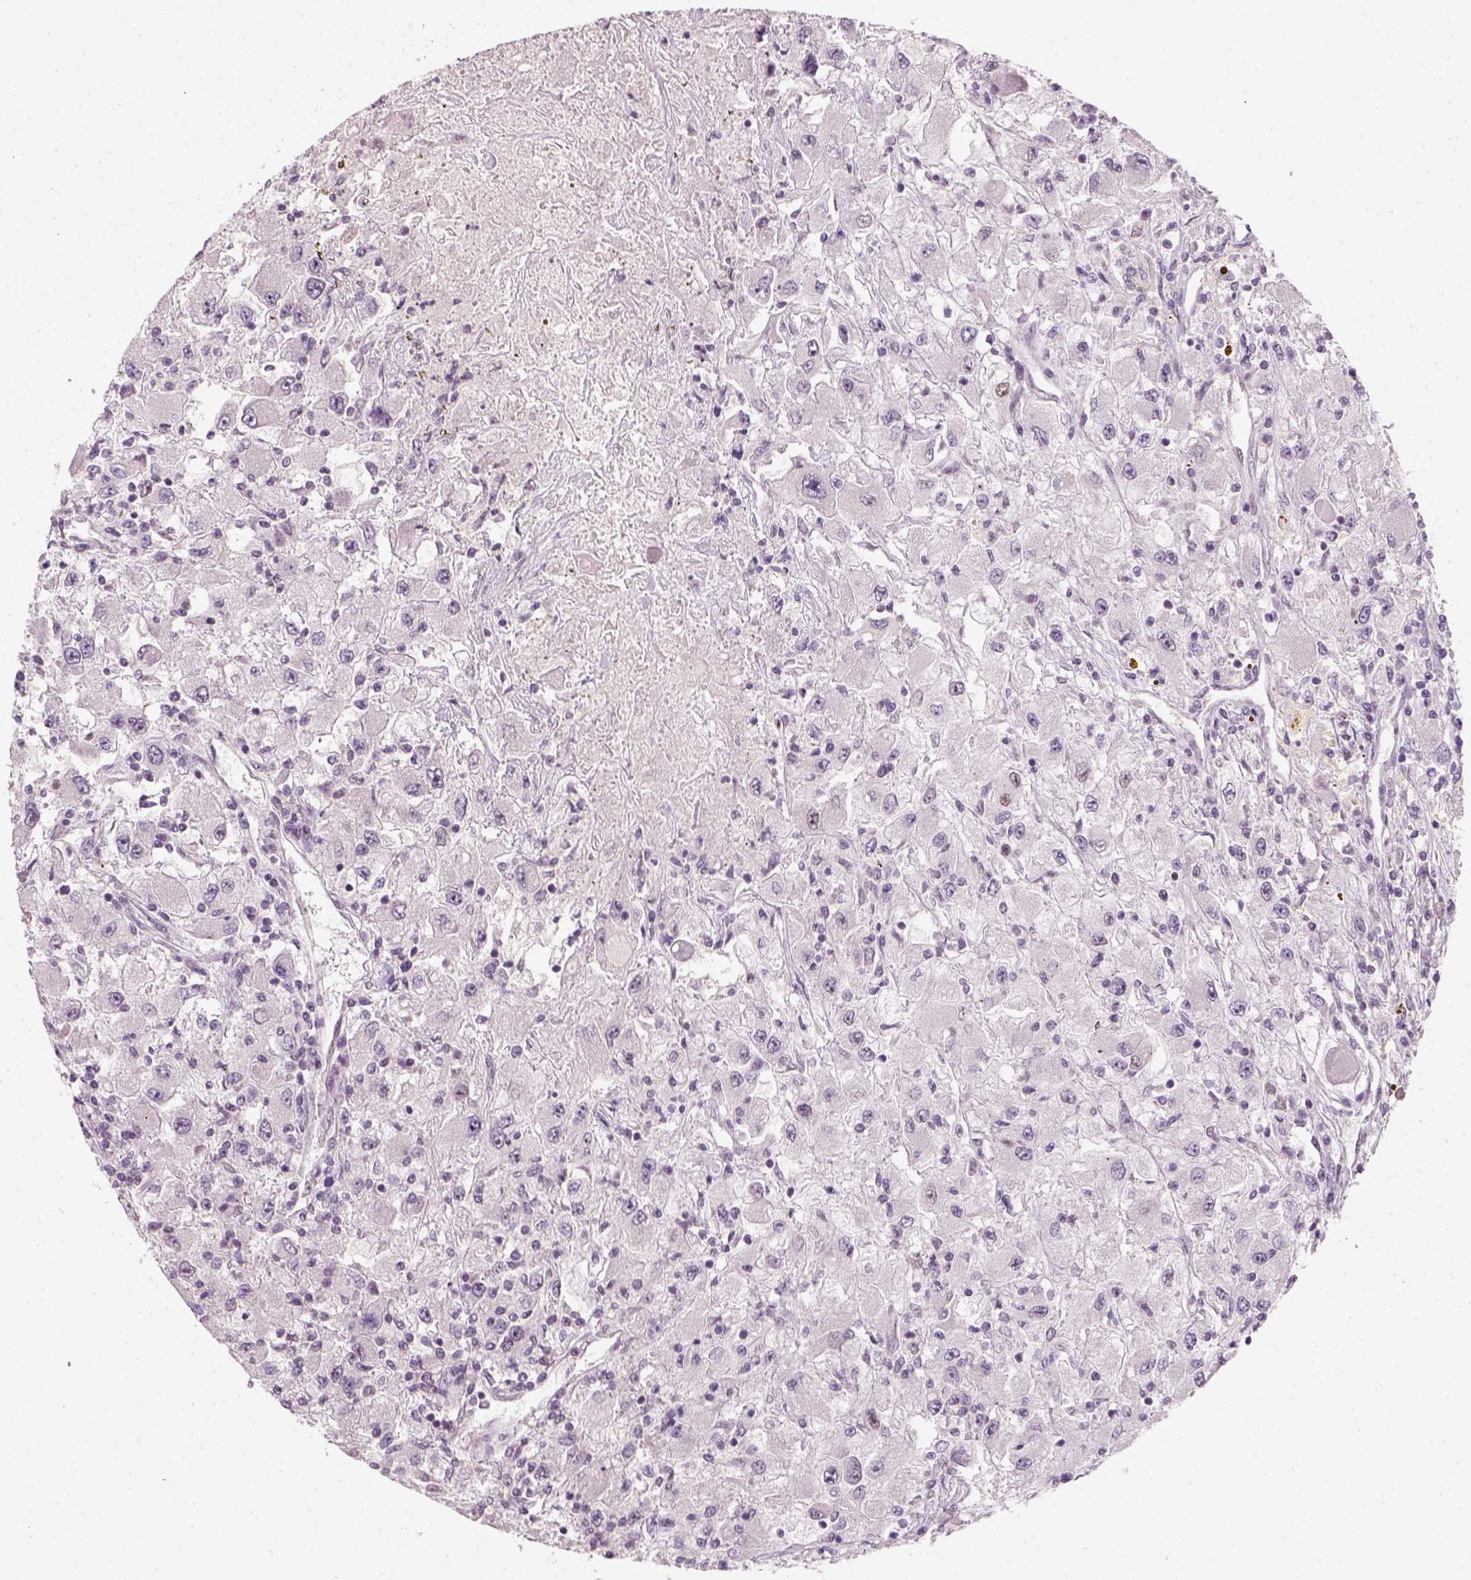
{"staining": {"intensity": "negative", "quantity": "none", "location": "none"}, "tissue": "renal cancer", "cell_type": "Tumor cells", "image_type": "cancer", "snomed": [{"axis": "morphology", "description": "Adenocarcinoma, NOS"}, {"axis": "topography", "description": "Kidney"}], "caption": "Immunohistochemistry micrograph of neoplastic tissue: renal cancer stained with DAB (3,3'-diaminobenzidine) demonstrates no significant protein staining in tumor cells.", "gene": "TP53", "patient": {"sex": "female", "age": 67}}